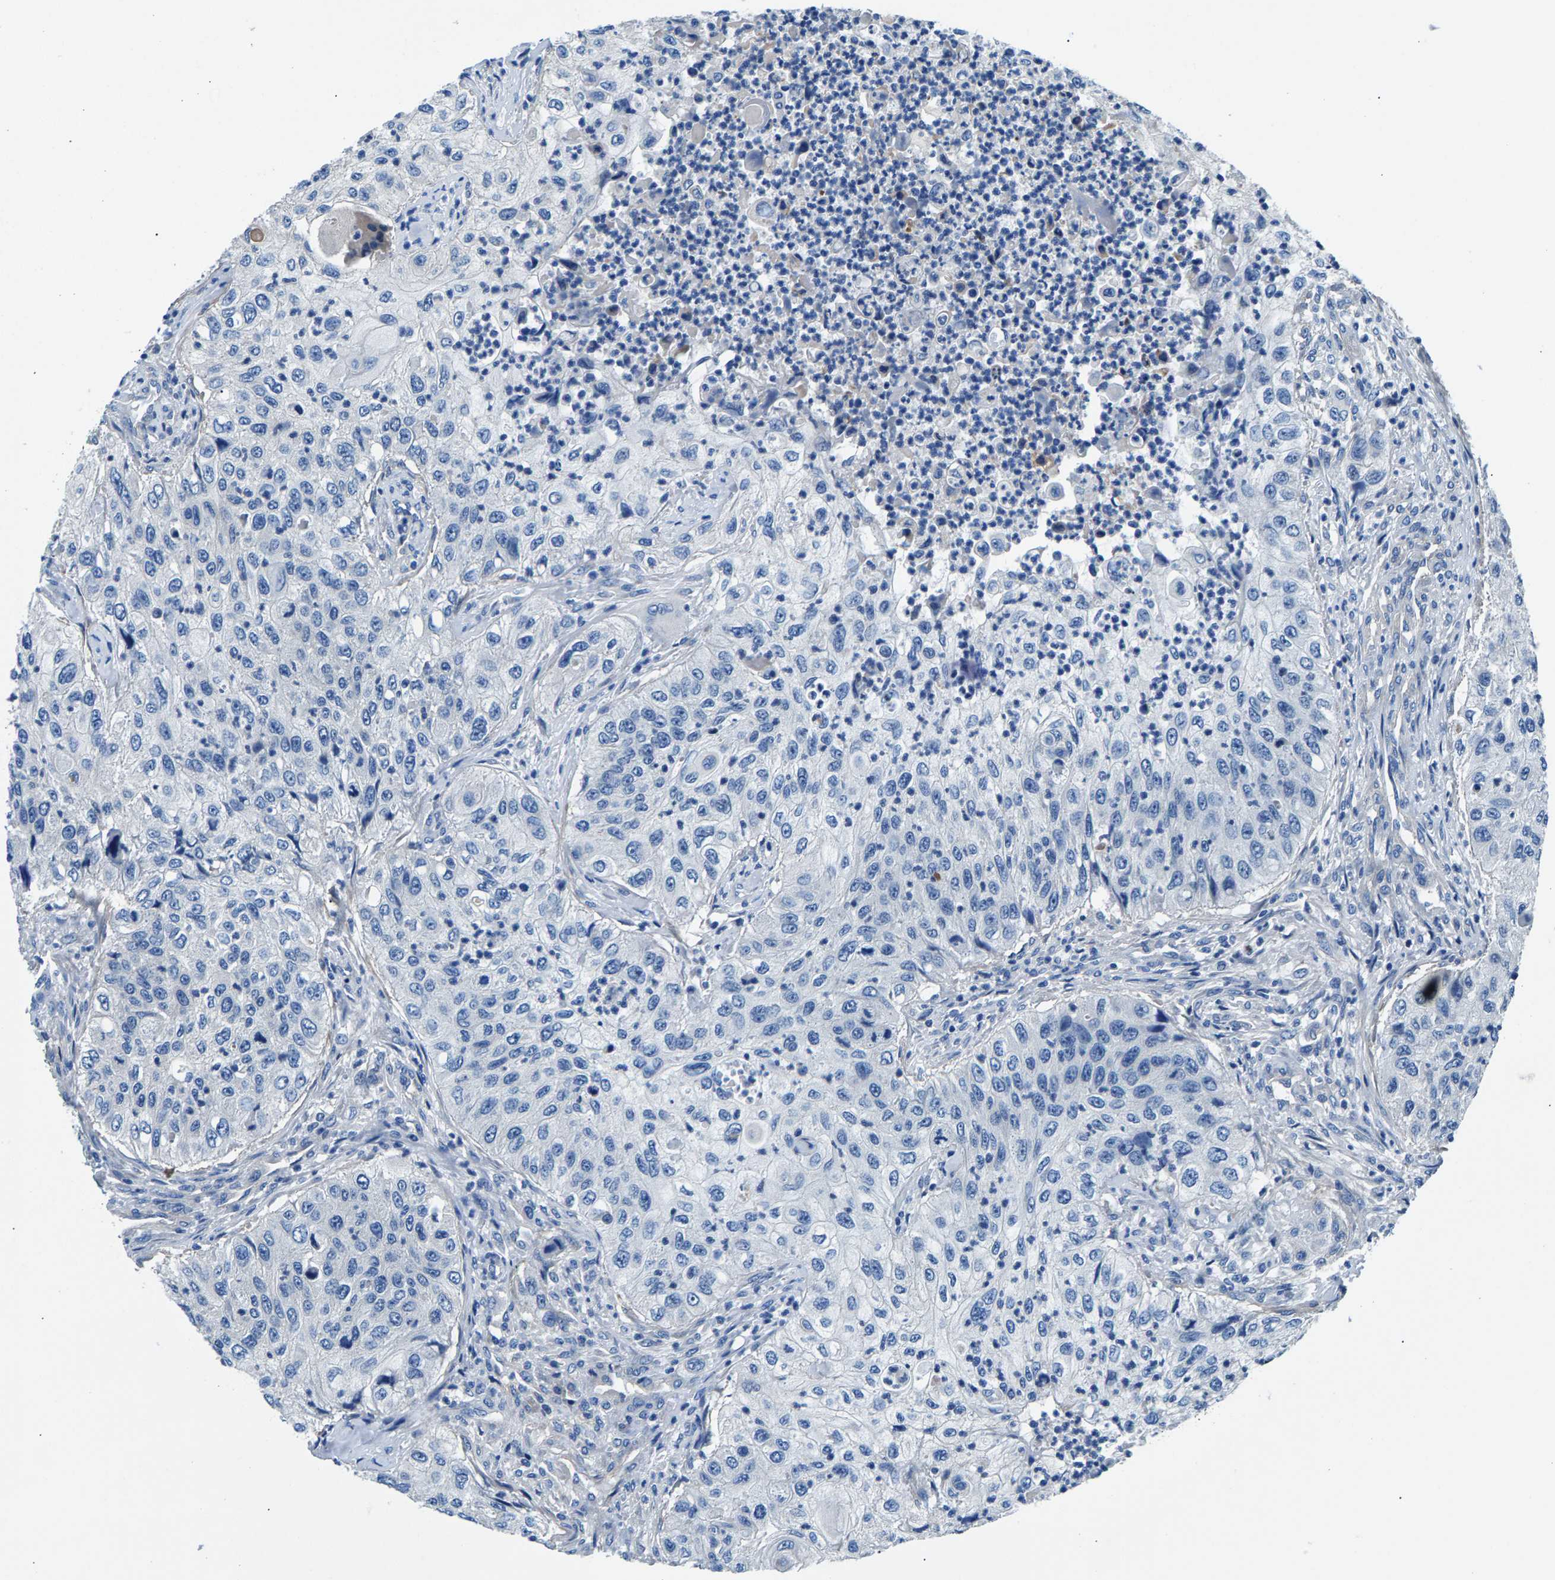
{"staining": {"intensity": "negative", "quantity": "none", "location": "none"}, "tissue": "urothelial cancer", "cell_type": "Tumor cells", "image_type": "cancer", "snomed": [{"axis": "morphology", "description": "Urothelial carcinoma, High grade"}, {"axis": "topography", "description": "Urinary bladder"}], "caption": "Urothelial cancer was stained to show a protein in brown. There is no significant positivity in tumor cells.", "gene": "CDRT4", "patient": {"sex": "female", "age": 60}}